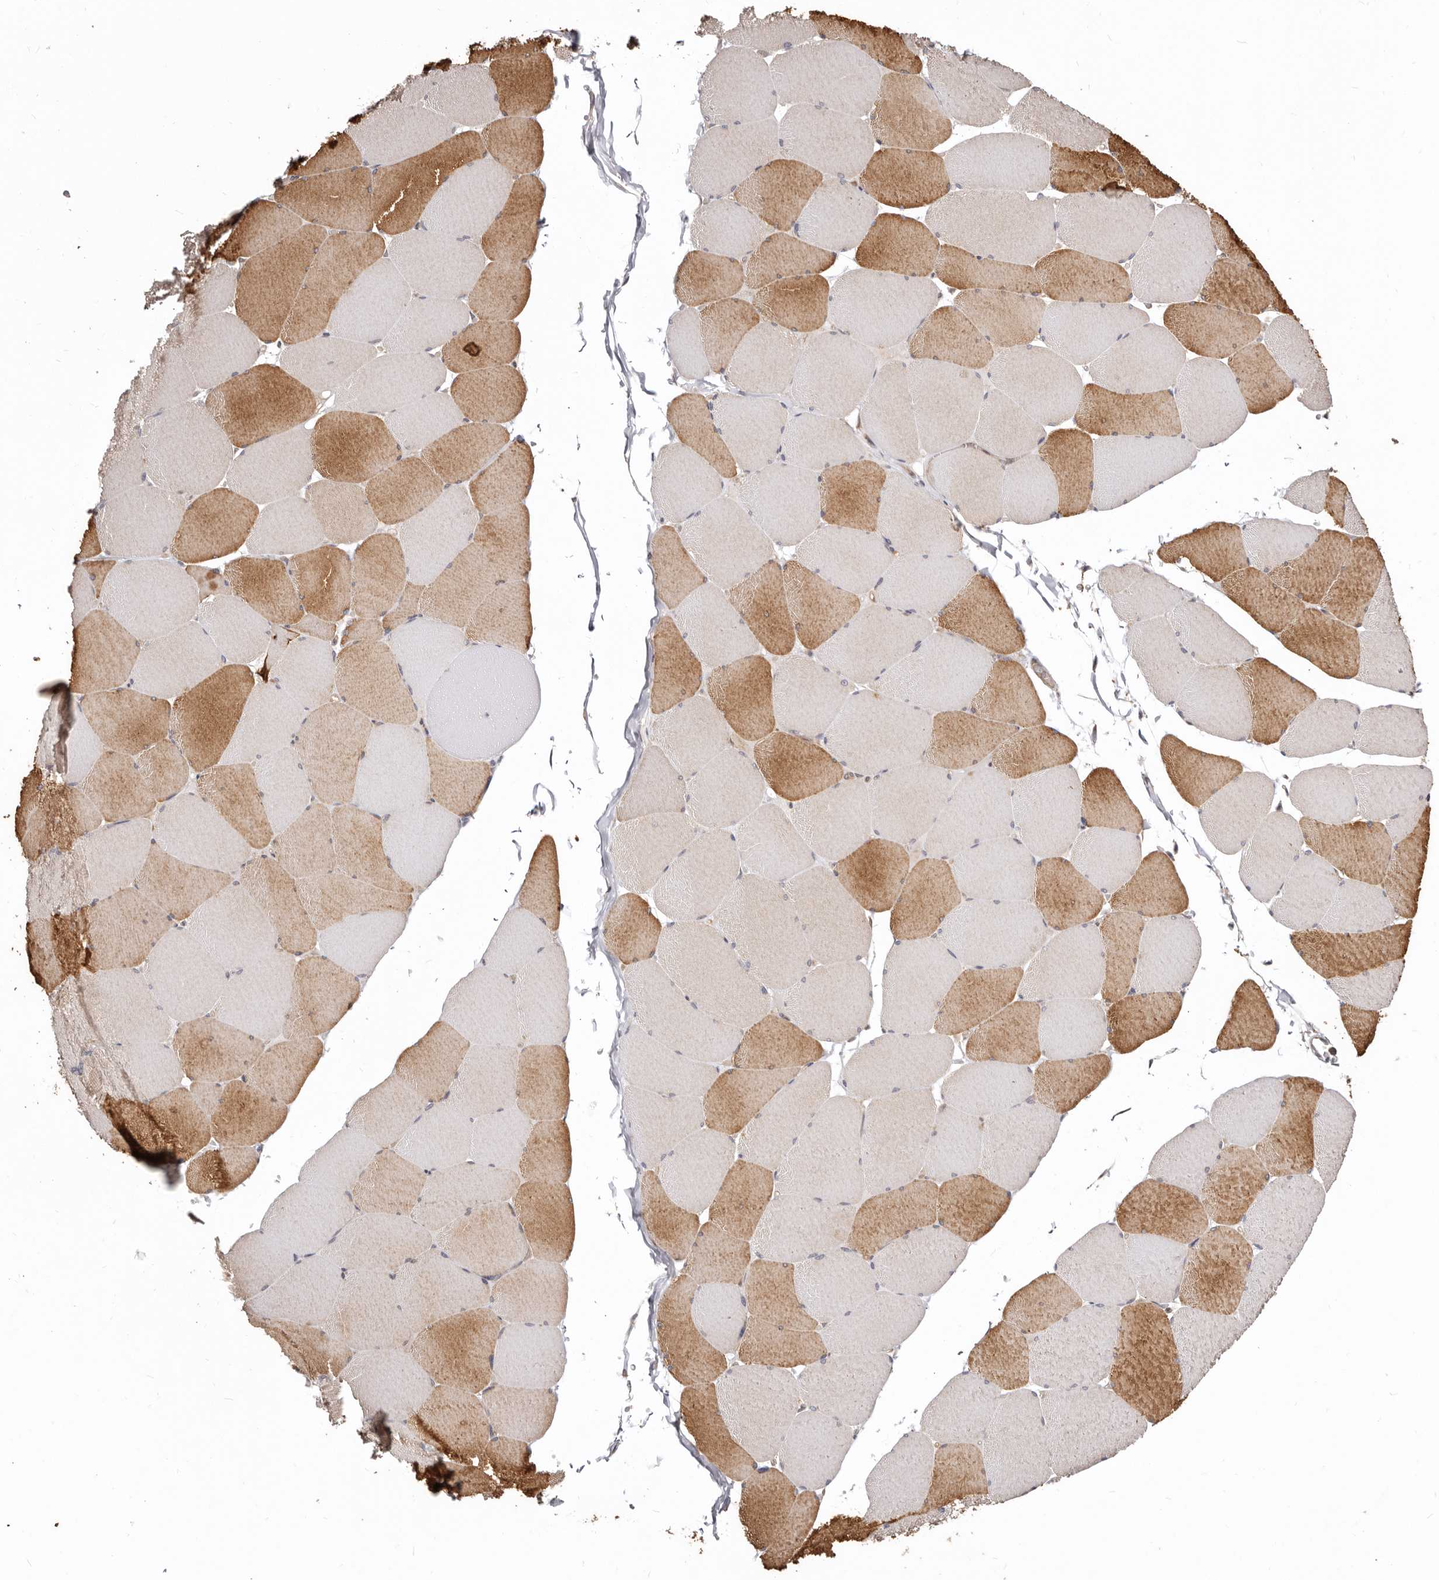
{"staining": {"intensity": "moderate", "quantity": "25%-75%", "location": "cytoplasmic/membranous"}, "tissue": "skeletal muscle", "cell_type": "Myocytes", "image_type": "normal", "snomed": [{"axis": "morphology", "description": "Normal tissue, NOS"}, {"axis": "topography", "description": "Skeletal muscle"}, {"axis": "topography", "description": "Head-Neck"}], "caption": "Immunohistochemistry photomicrograph of unremarkable skeletal muscle stained for a protein (brown), which displays medium levels of moderate cytoplasmic/membranous positivity in approximately 25%-75% of myocytes.", "gene": "GPATCH4", "patient": {"sex": "male", "age": 66}}